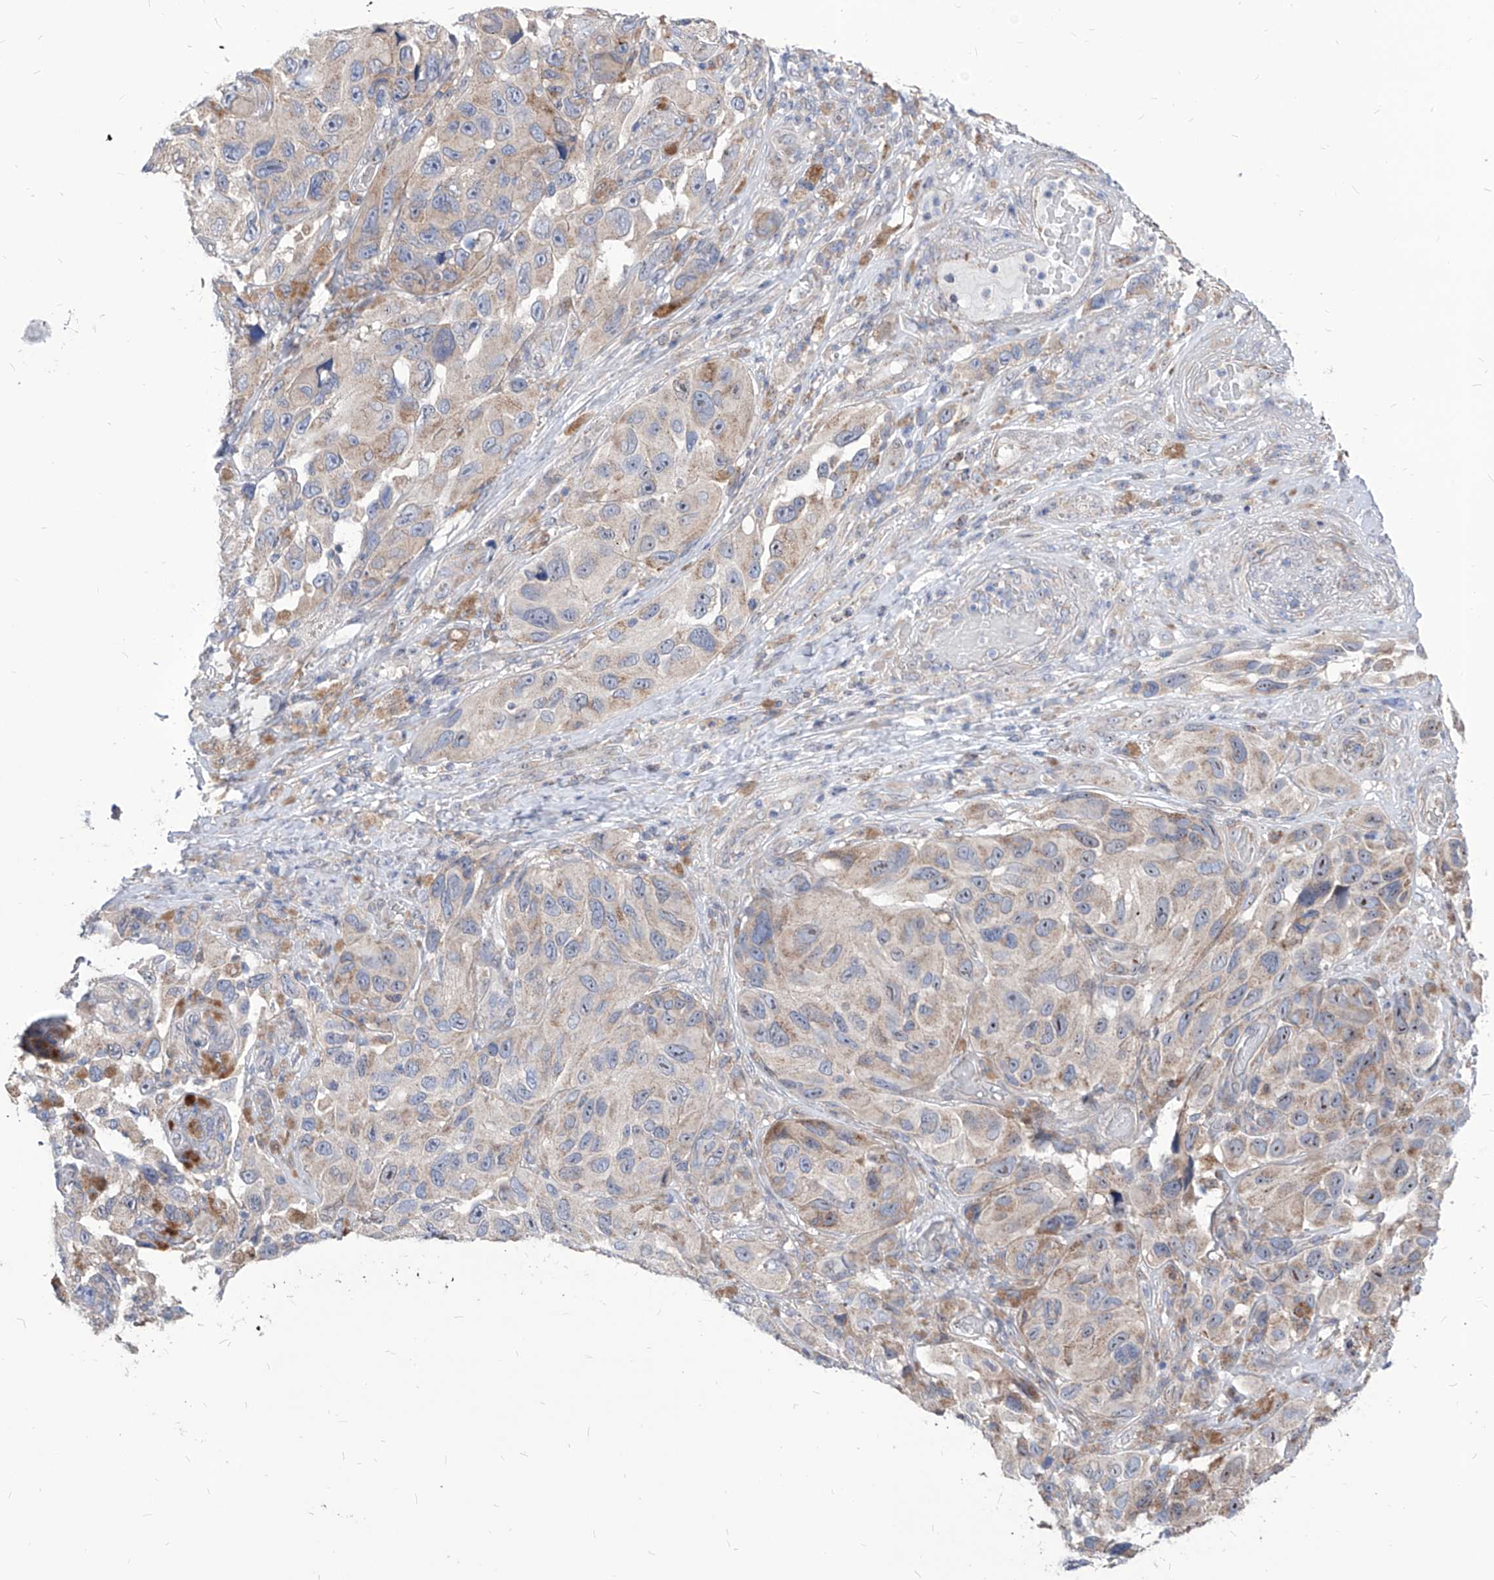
{"staining": {"intensity": "weak", "quantity": "<25%", "location": "cytoplasmic/membranous"}, "tissue": "melanoma", "cell_type": "Tumor cells", "image_type": "cancer", "snomed": [{"axis": "morphology", "description": "Malignant melanoma, NOS"}, {"axis": "topography", "description": "Skin"}], "caption": "The photomicrograph reveals no significant positivity in tumor cells of melanoma.", "gene": "AGPS", "patient": {"sex": "female", "age": 73}}